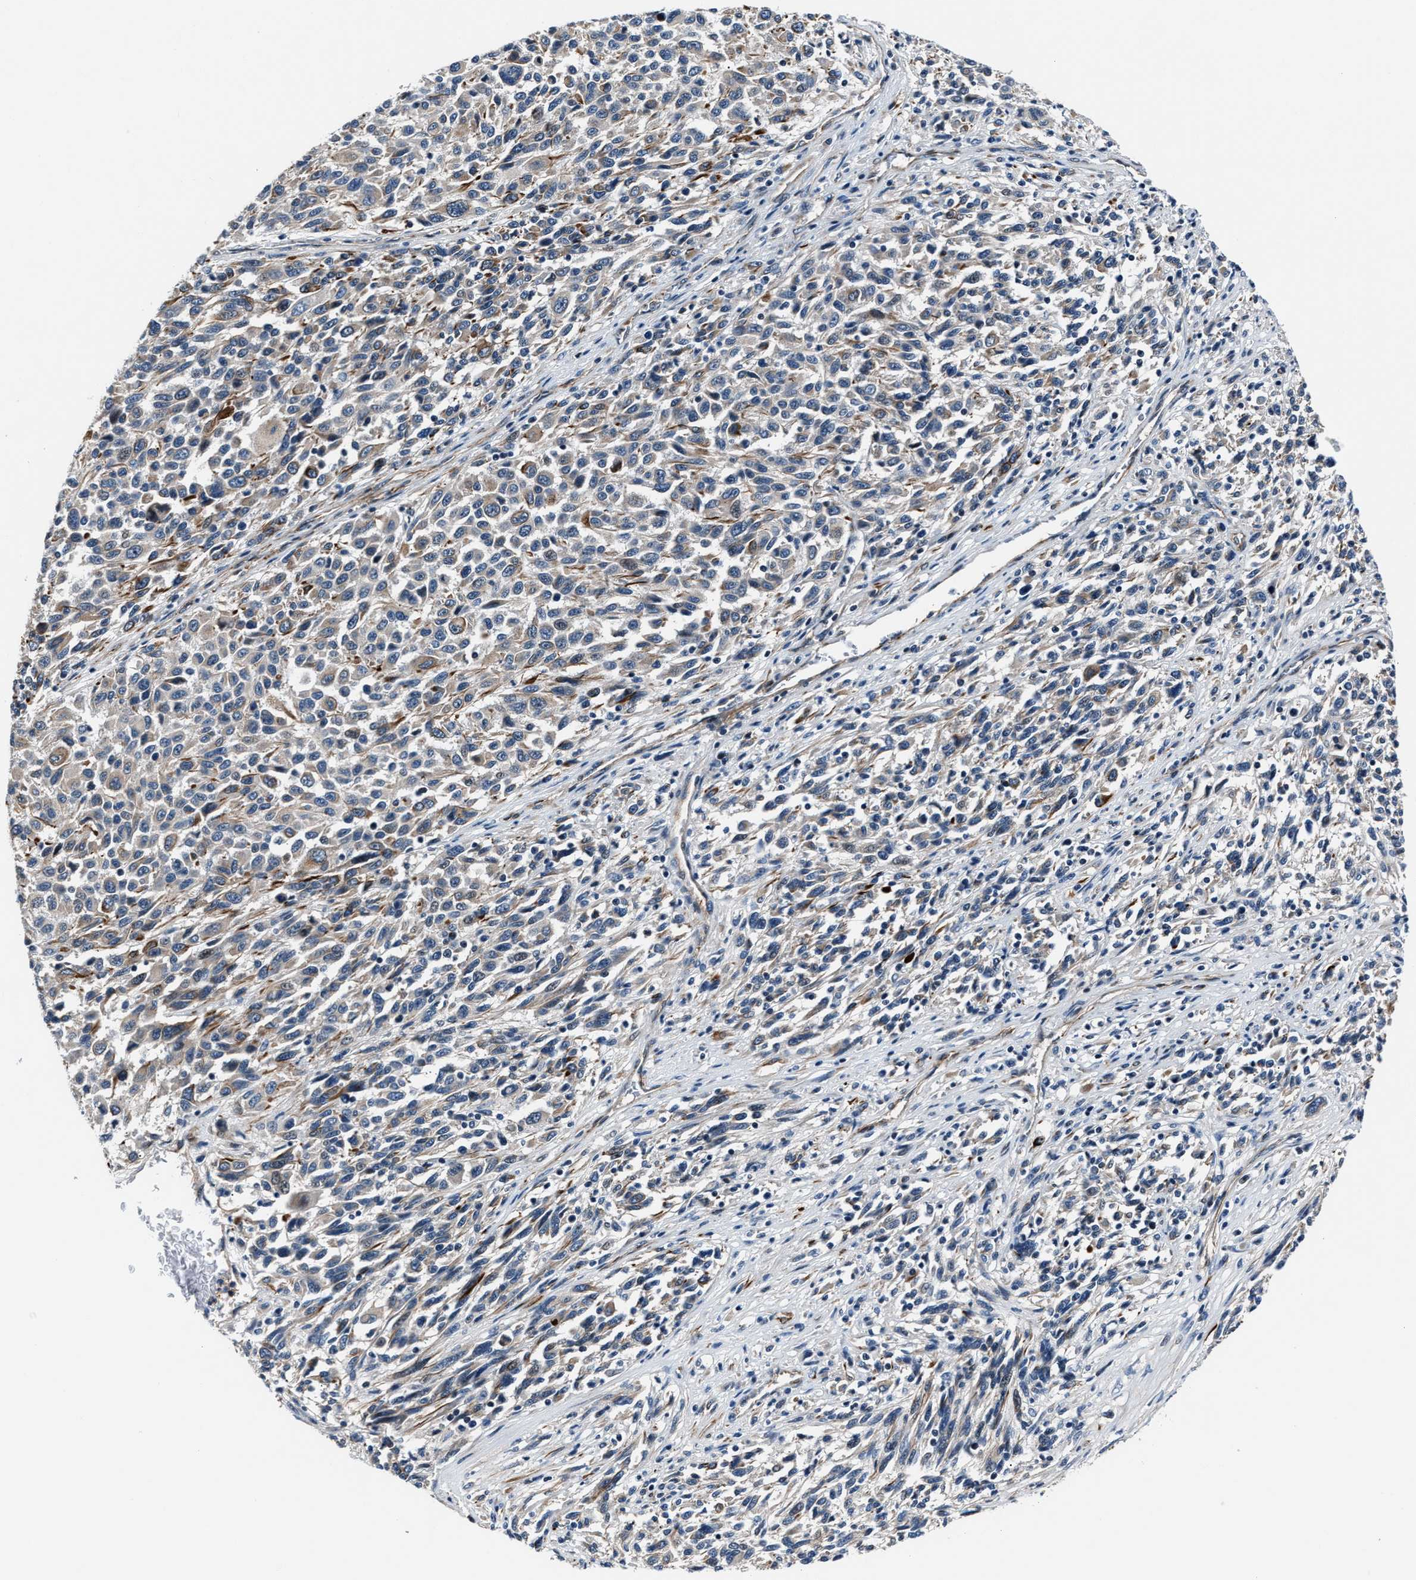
{"staining": {"intensity": "weak", "quantity": "<25%", "location": "cytoplasmic/membranous"}, "tissue": "melanoma", "cell_type": "Tumor cells", "image_type": "cancer", "snomed": [{"axis": "morphology", "description": "Malignant melanoma, Metastatic site"}, {"axis": "topography", "description": "Lymph node"}], "caption": "Immunohistochemistry image of malignant melanoma (metastatic site) stained for a protein (brown), which displays no staining in tumor cells.", "gene": "MPDZ", "patient": {"sex": "male", "age": 61}}